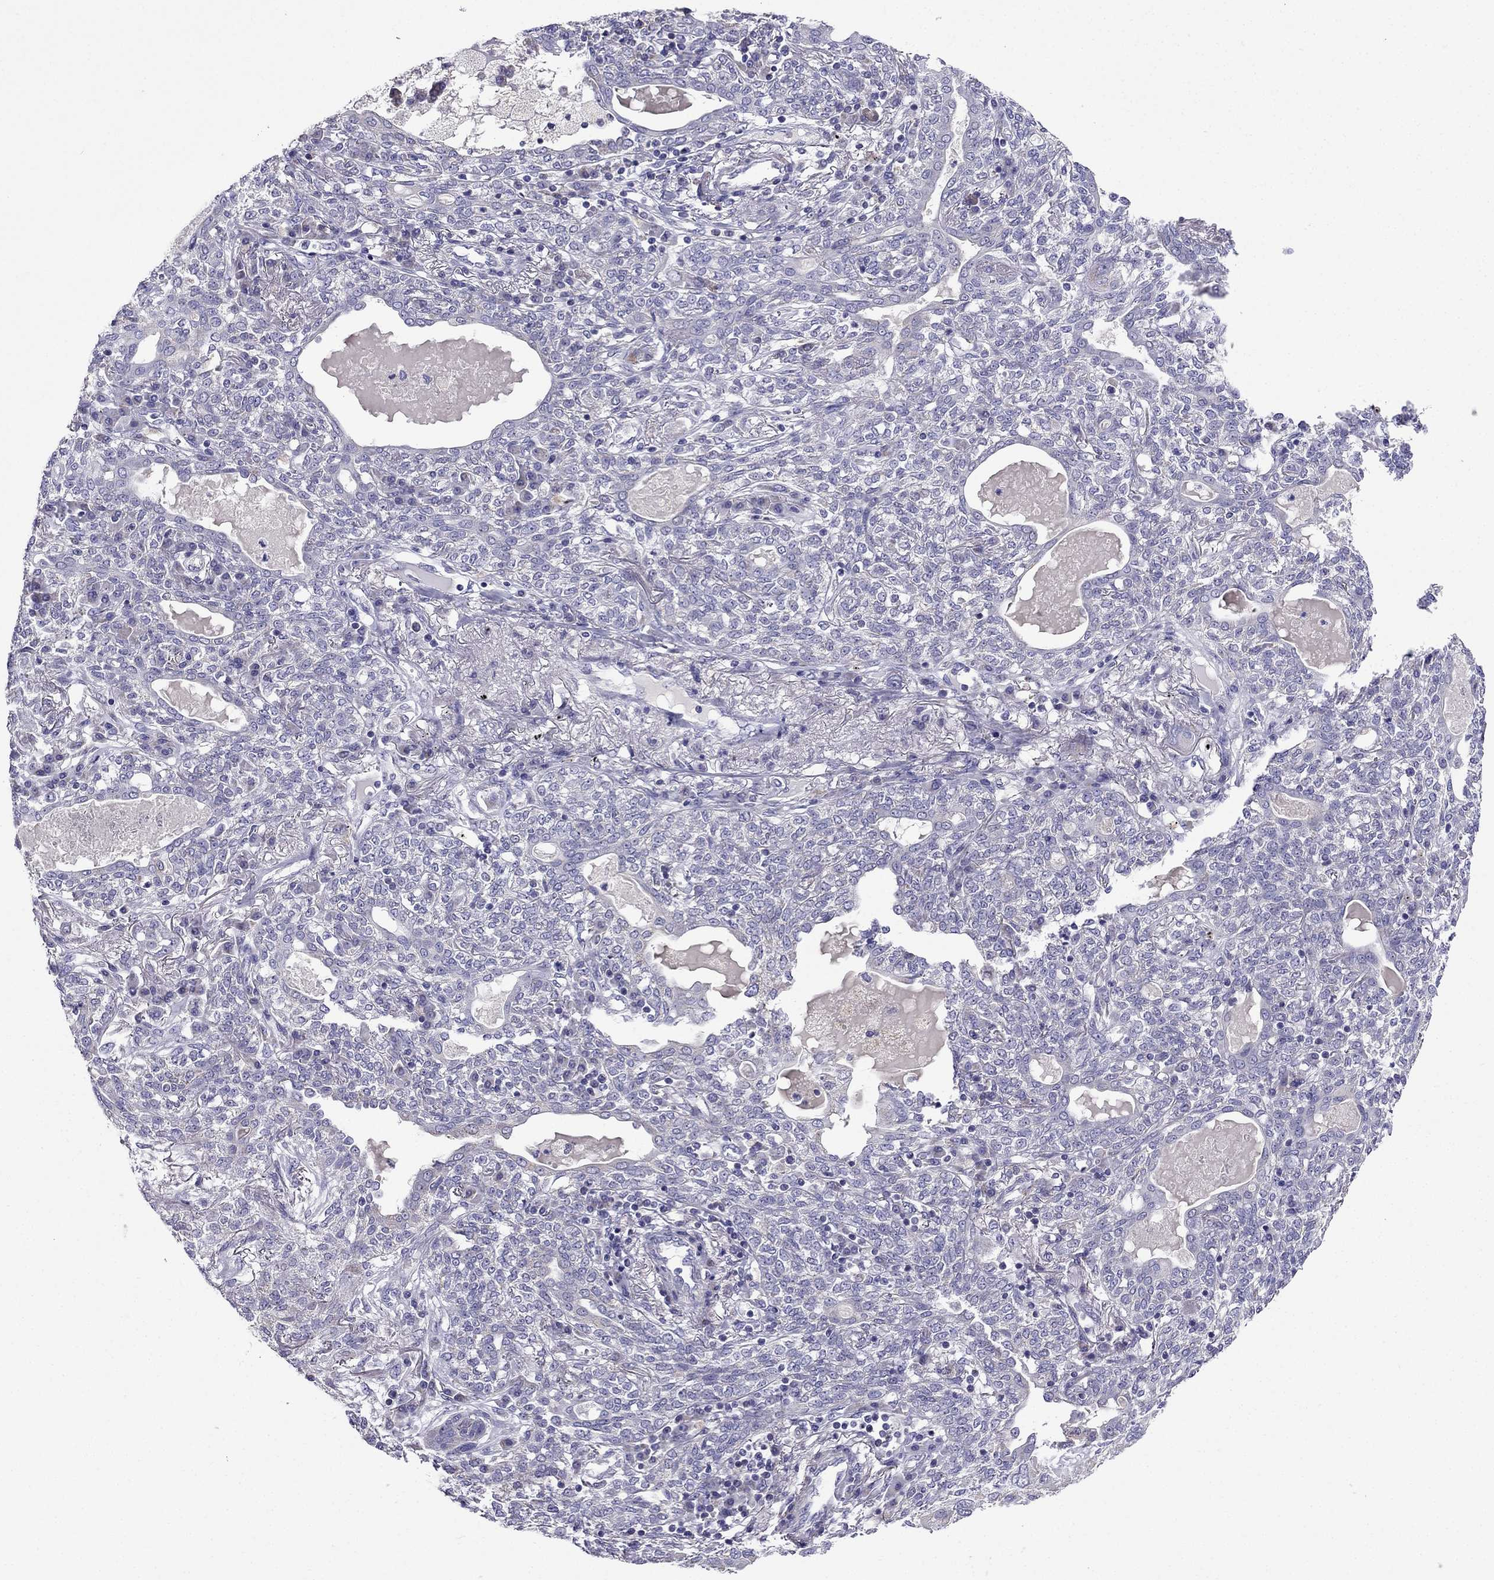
{"staining": {"intensity": "negative", "quantity": "none", "location": "none"}, "tissue": "lung cancer", "cell_type": "Tumor cells", "image_type": "cancer", "snomed": [{"axis": "morphology", "description": "Squamous cell carcinoma, NOS"}, {"axis": "topography", "description": "Lung"}], "caption": "Squamous cell carcinoma (lung) stained for a protein using immunohistochemistry (IHC) demonstrates no staining tumor cells.", "gene": "DSC1", "patient": {"sex": "female", "age": 70}}